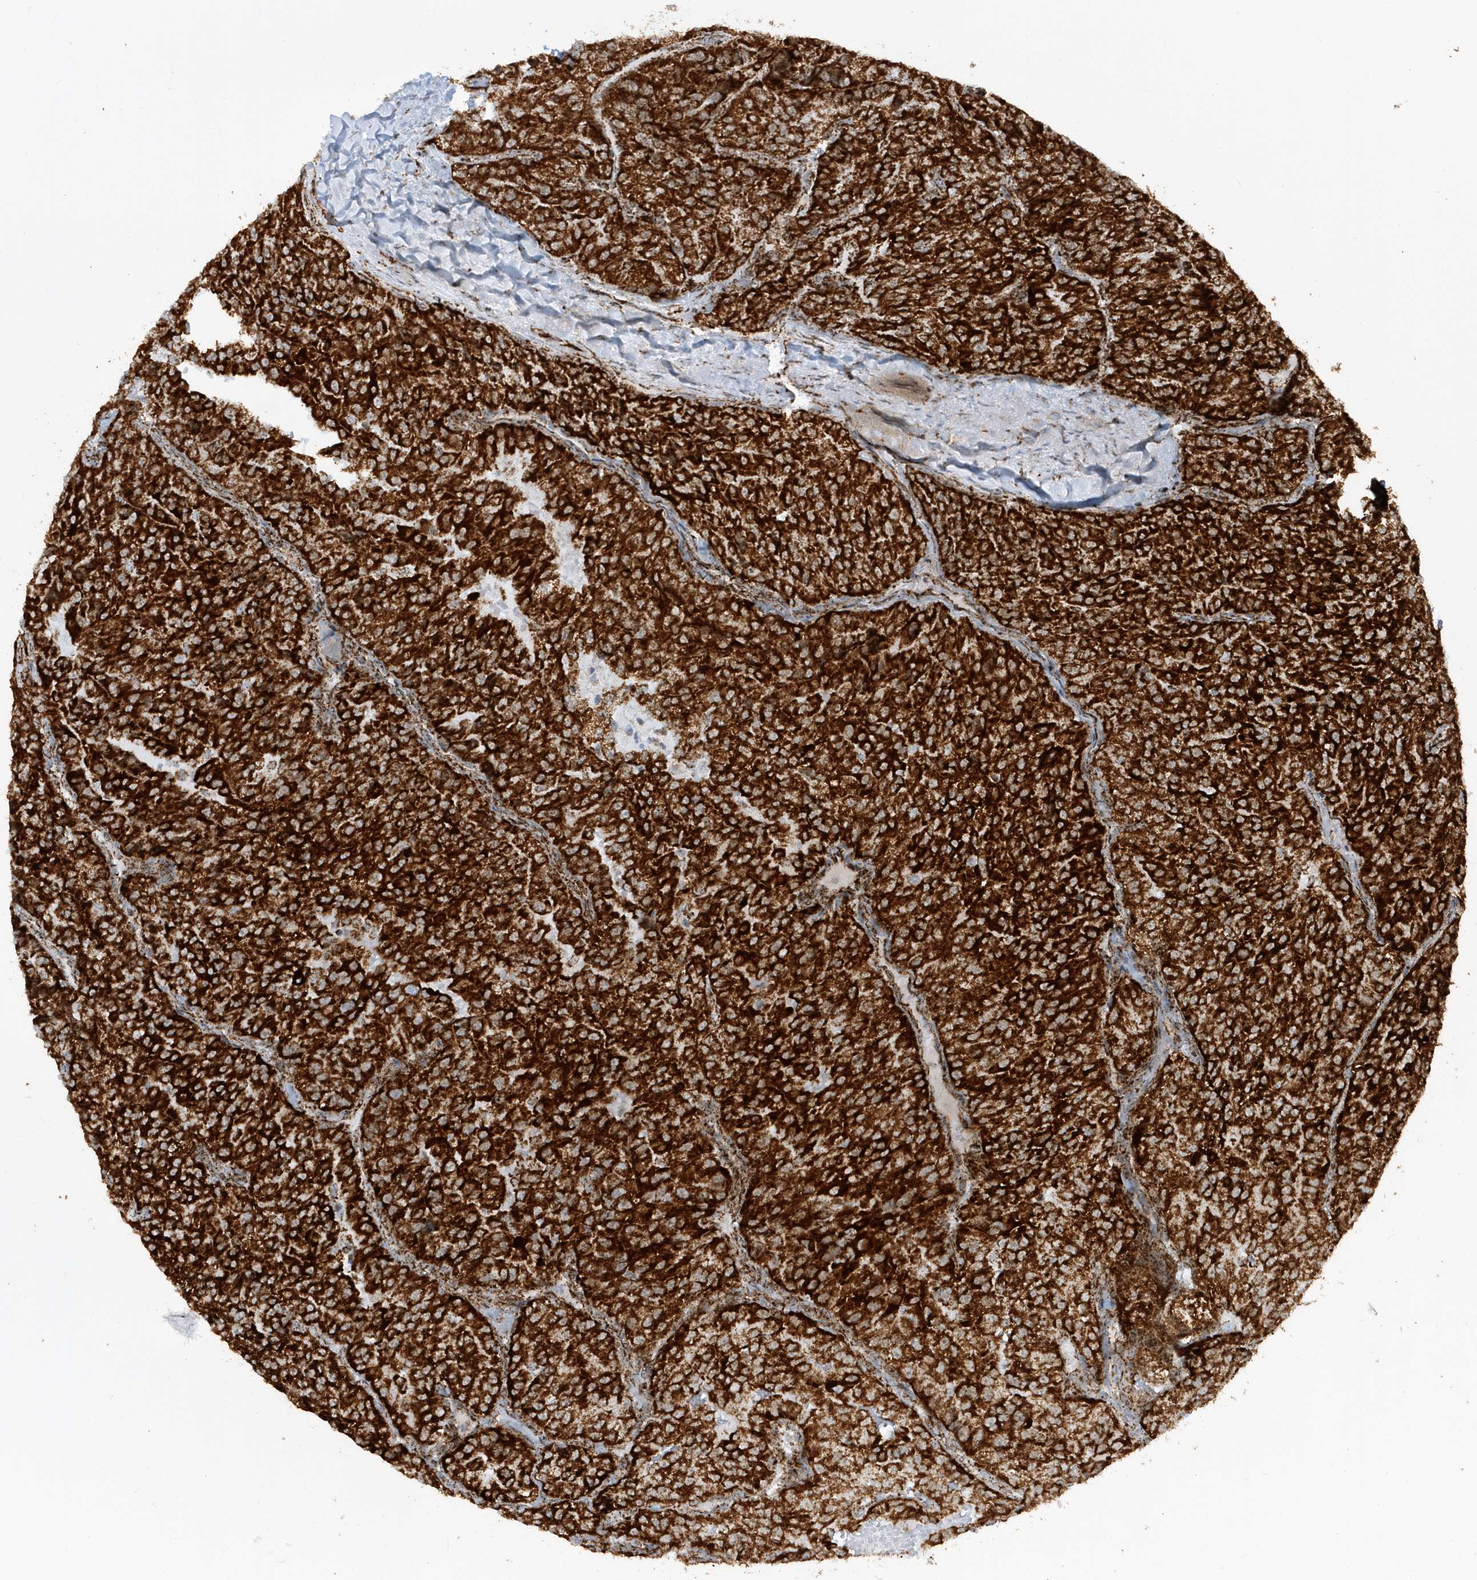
{"staining": {"intensity": "strong", "quantity": ">75%", "location": "cytoplasmic/membranous"}, "tissue": "renal cancer", "cell_type": "Tumor cells", "image_type": "cancer", "snomed": [{"axis": "morphology", "description": "Adenocarcinoma, NOS"}, {"axis": "topography", "description": "Kidney"}], "caption": "This histopathology image exhibits renal adenocarcinoma stained with IHC to label a protein in brown. The cytoplasmic/membranous of tumor cells show strong positivity for the protein. Nuclei are counter-stained blue.", "gene": "CRY2", "patient": {"sex": "female", "age": 63}}